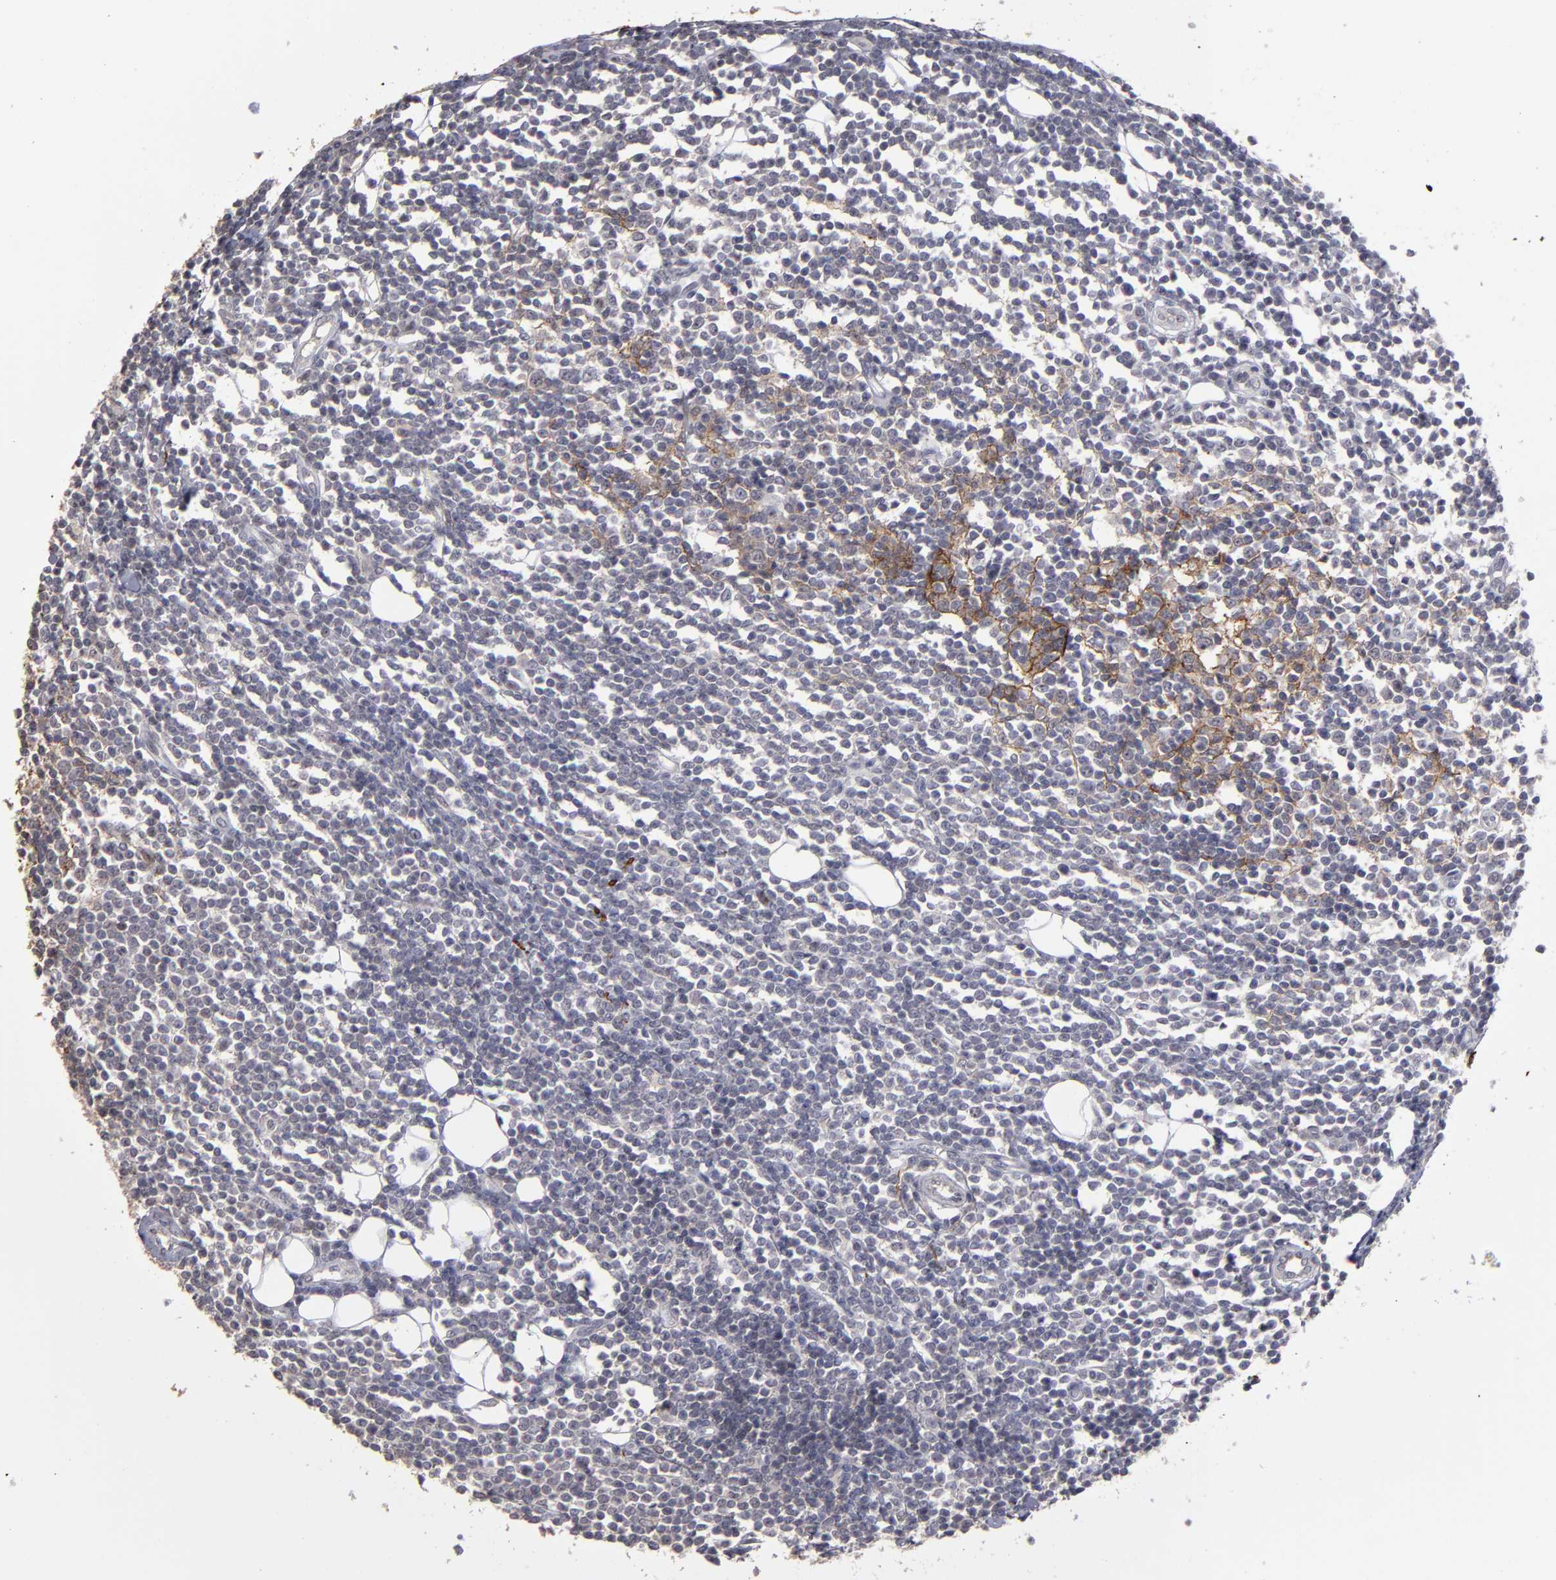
{"staining": {"intensity": "moderate", "quantity": "<25%", "location": "cytoplasmic/membranous"}, "tissue": "lymphoma", "cell_type": "Tumor cells", "image_type": "cancer", "snomed": [{"axis": "morphology", "description": "Malignant lymphoma, non-Hodgkin's type, Low grade"}, {"axis": "topography", "description": "Soft tissue"}], "caption": "The image demonstrates a brown stain indicating the presence of a protein in the cytoplasmic/membranous of tumor cells in lymphoma.", "gene": "CD55", "patient": {"sex": "male", "age": 92}}